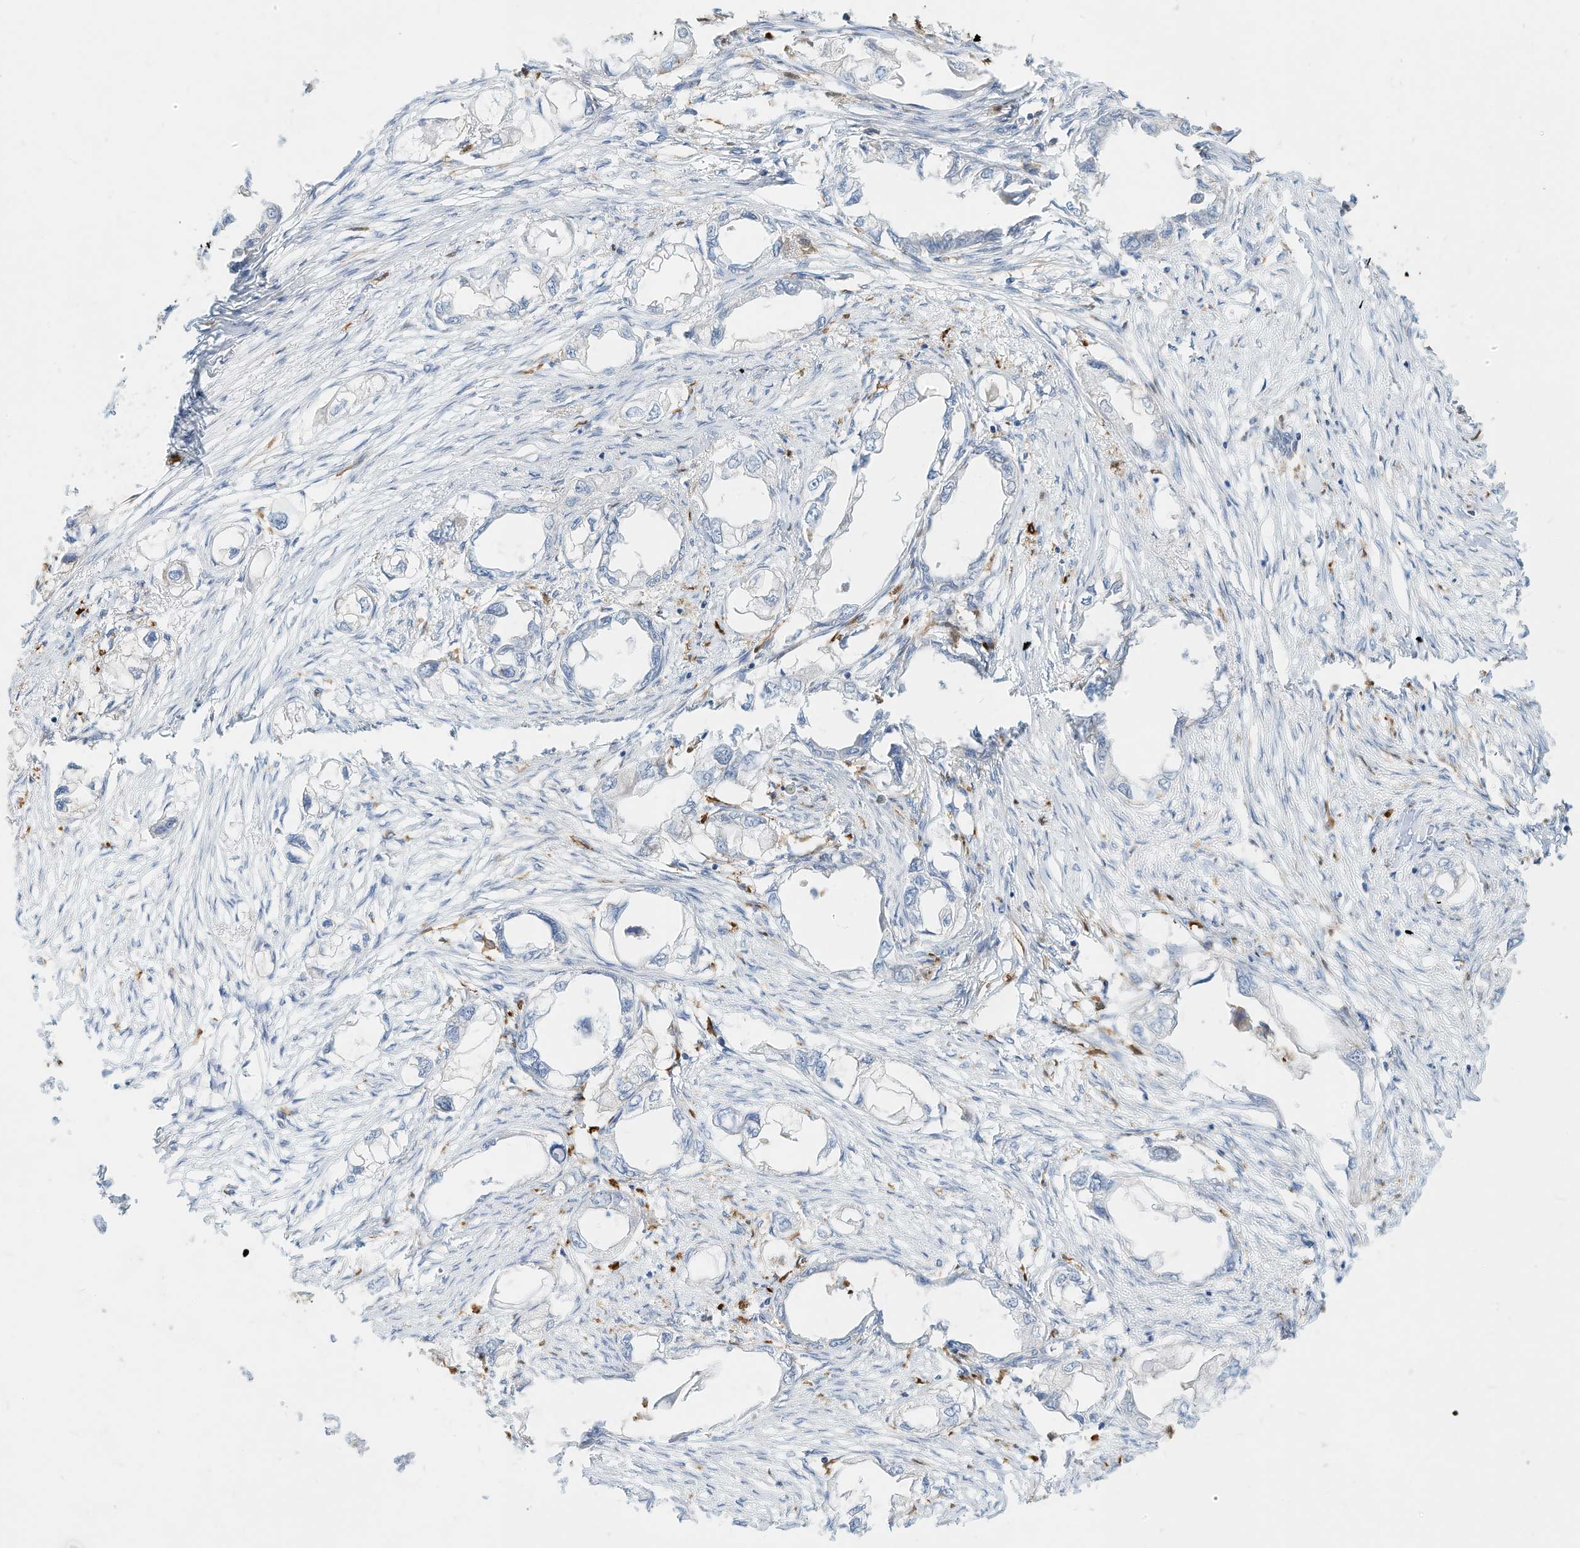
{"staining": {"intensity": "negative", "quantity": "none", "location": "none"}, "tissue": "endometrial cancer", "cell_type": "Tumor cells", "image_type": "cancer", "snomed": [{"axis": "morphology", "description": "Adenocarcinoma, NOS"}, {"axis": "morphology", "description": "Adenocarcinoma, metastatic, NOS"}, {"axis": "topography", "description": "Adipose tissue"}, {"axis": "topography", "description": "Endometrium"}], "caption": "There is no significant staining in tumor cells of endometrial cancer.", "gene": "RHOH", "patient": {"sex": "female", "age": 67}}